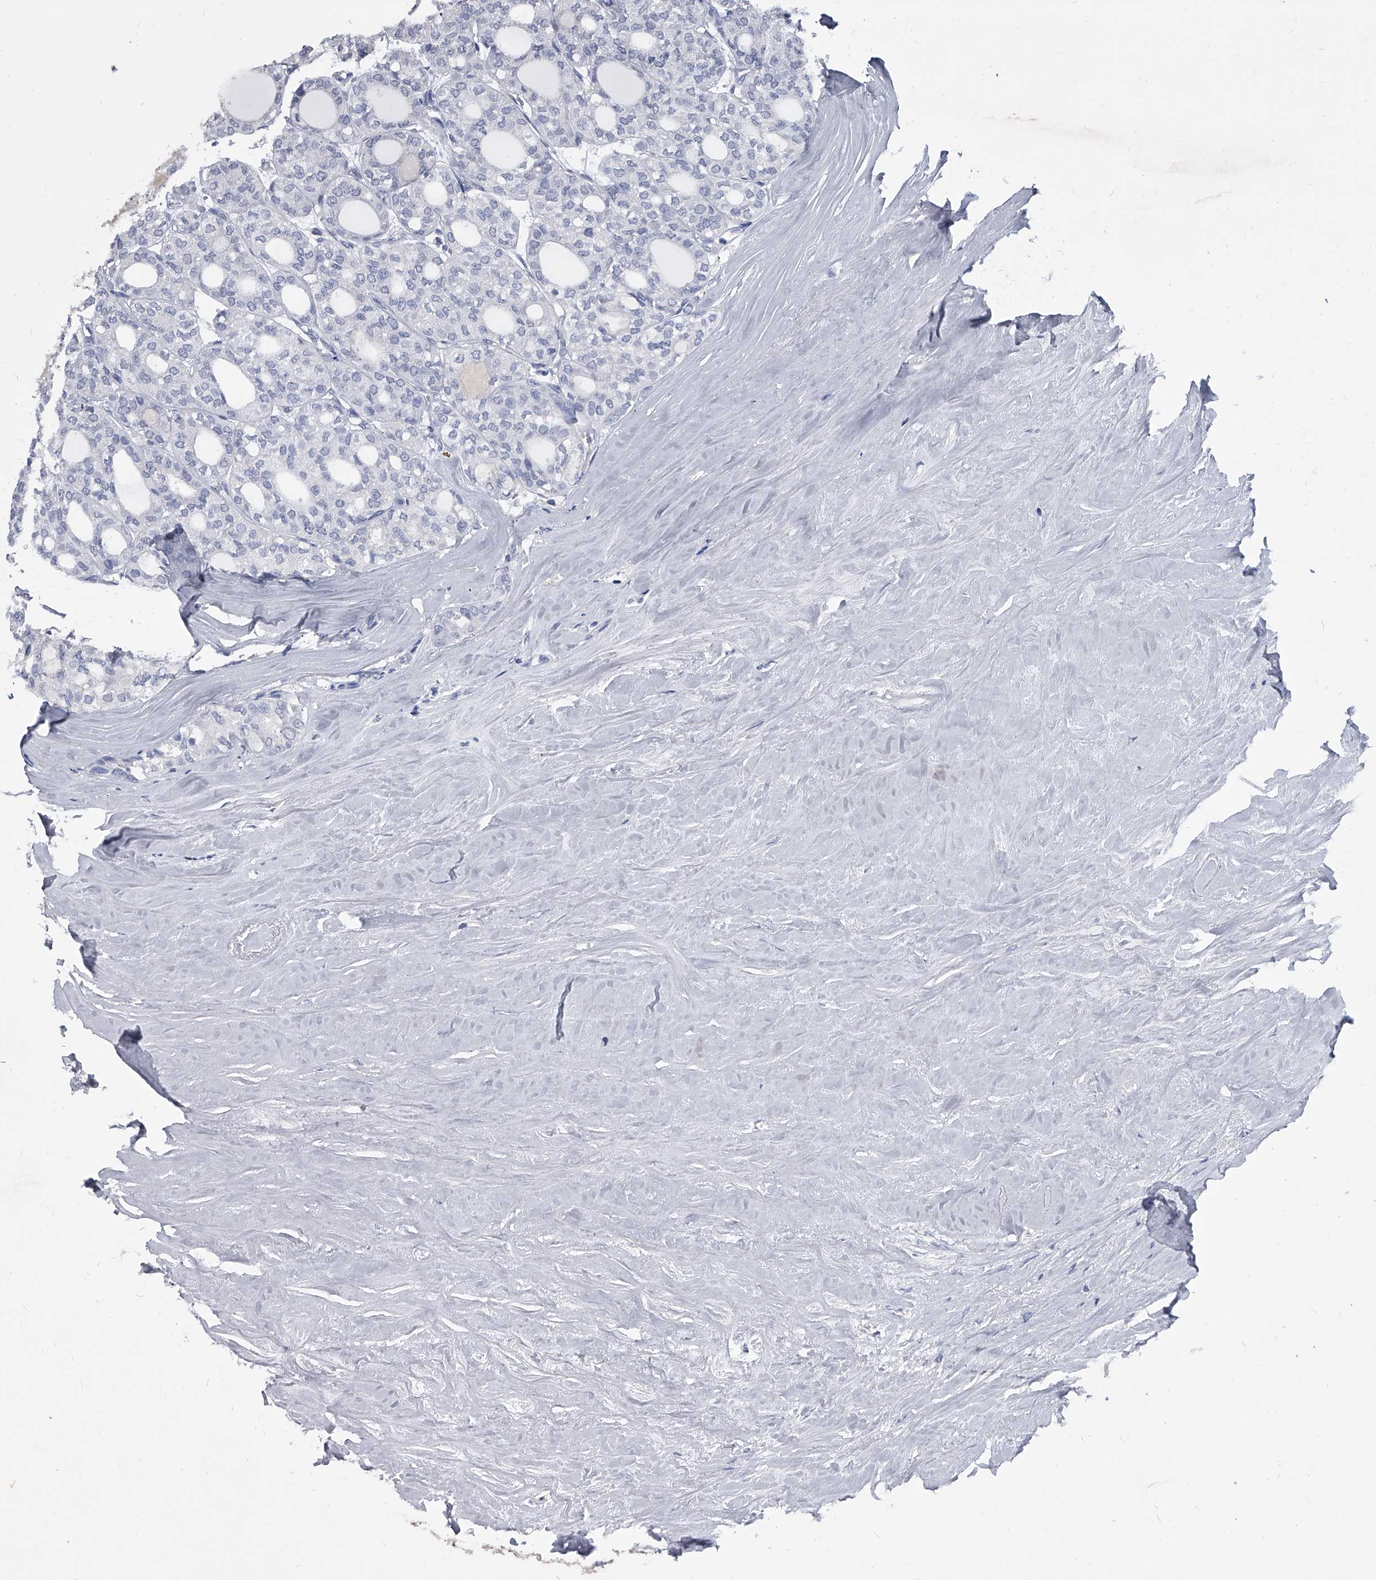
{"staining": {"intensity": "negative", "quantity": "none", "location": "none"}, "tissue": "thyroid cancer", "cell_type": "Tumor cells", "image_type": "cancer", "snomed": [{"axis": "morphology", "description": "Follicular adenoma carcinoma, NOS"}, {"axis": "topography", "description": "Thyroid gland"}], "caption": "High magnification brightfield microscopy of thyroid cancer (follicular adenoma carcinoma) stained with DAB (3,3'-diaminobenzidine) (brown) and counterstained with hematoxylin (blue): tumor cells show no significant staining.", "gene": "BCAS1", "patient": {"sex": "male", "age": 75}}